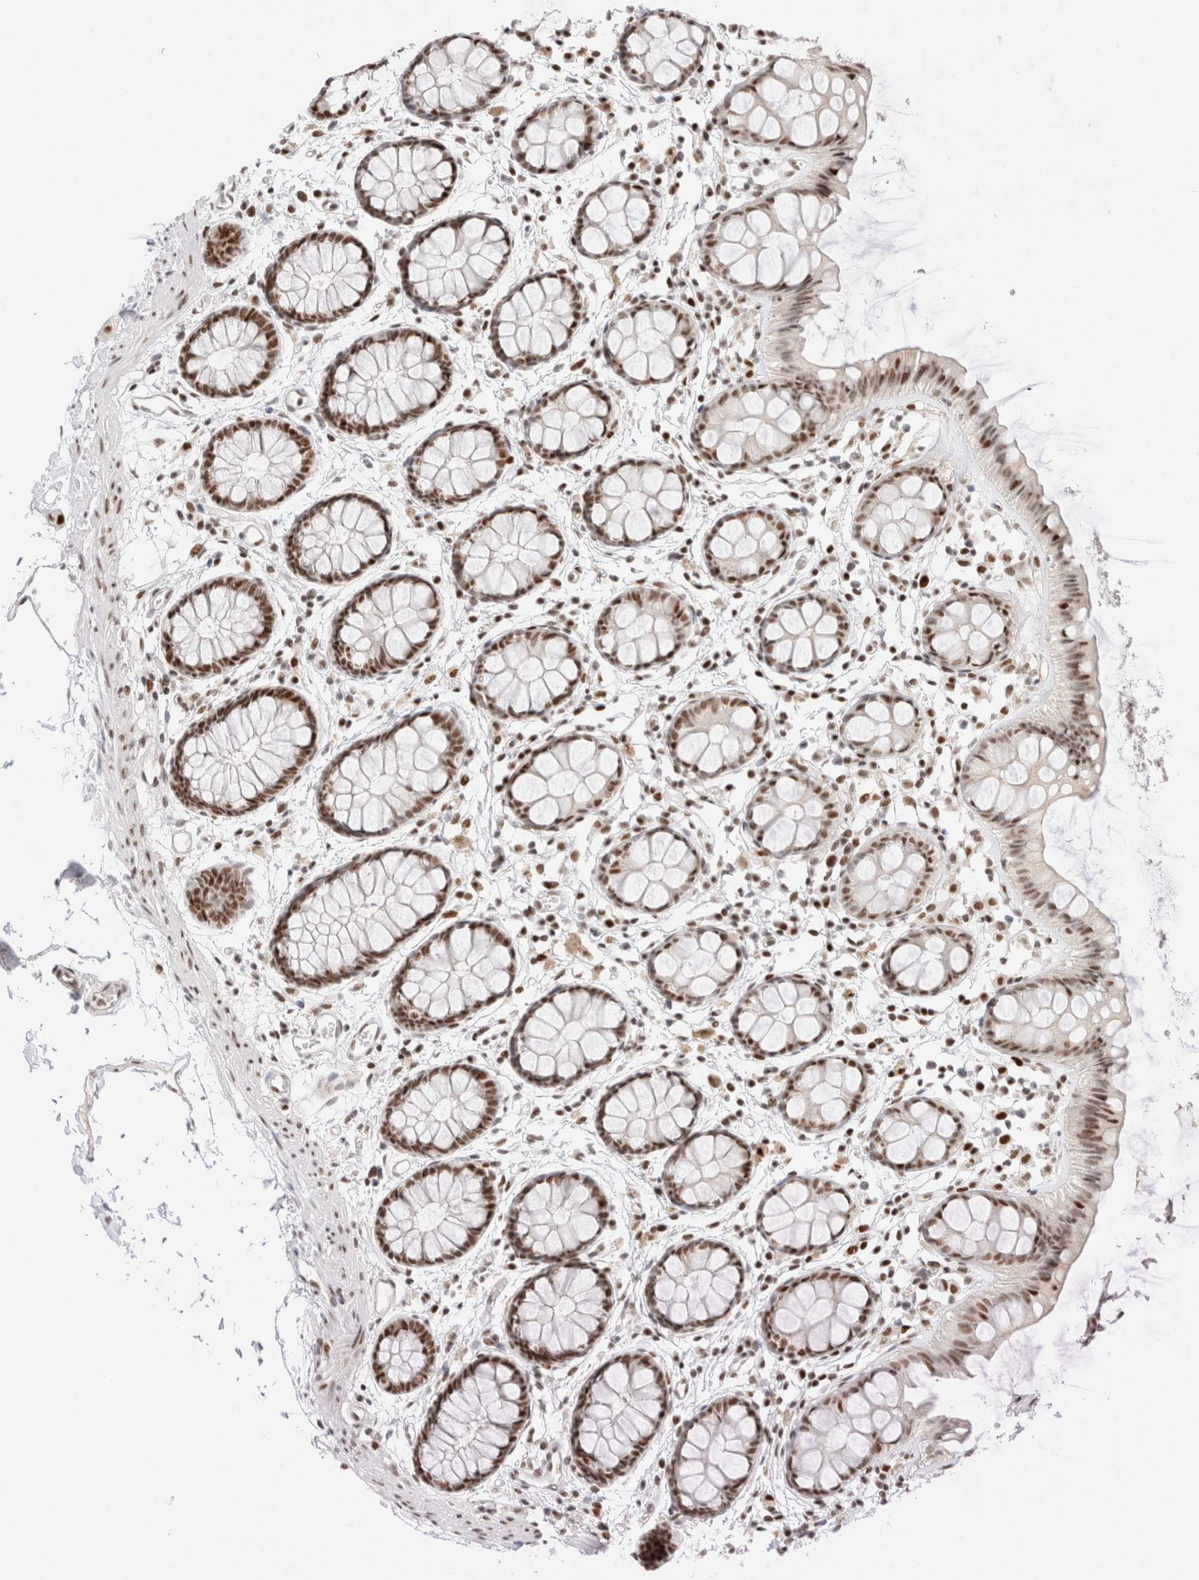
{"staining": {"intensity": "moderate", "quantity": ">75%", "location": "nuclear"}, "tissue": "rectum", "cell_type": "Glandular cells", "image_type": "normal", "snomed": [{"axis": "morphology", "description": "Normal tissue, NOS"}, {"axis": "topography", "description": "Rectum"}], "caption": "High-power microscopy captured an immunohistochemistry (IHC) photomicrograph of benign rectum, revealing moderate nuclear positivity in about >75% of glandular cells. The staining is performed using DAB (3,3'-diaminobenzidine) brown chromogen to label protein expression. The nuclei are counter-stained blue using hematoxylin.", "gene": "ZNF282", "patient": {"sex": "female", "age": 66}}